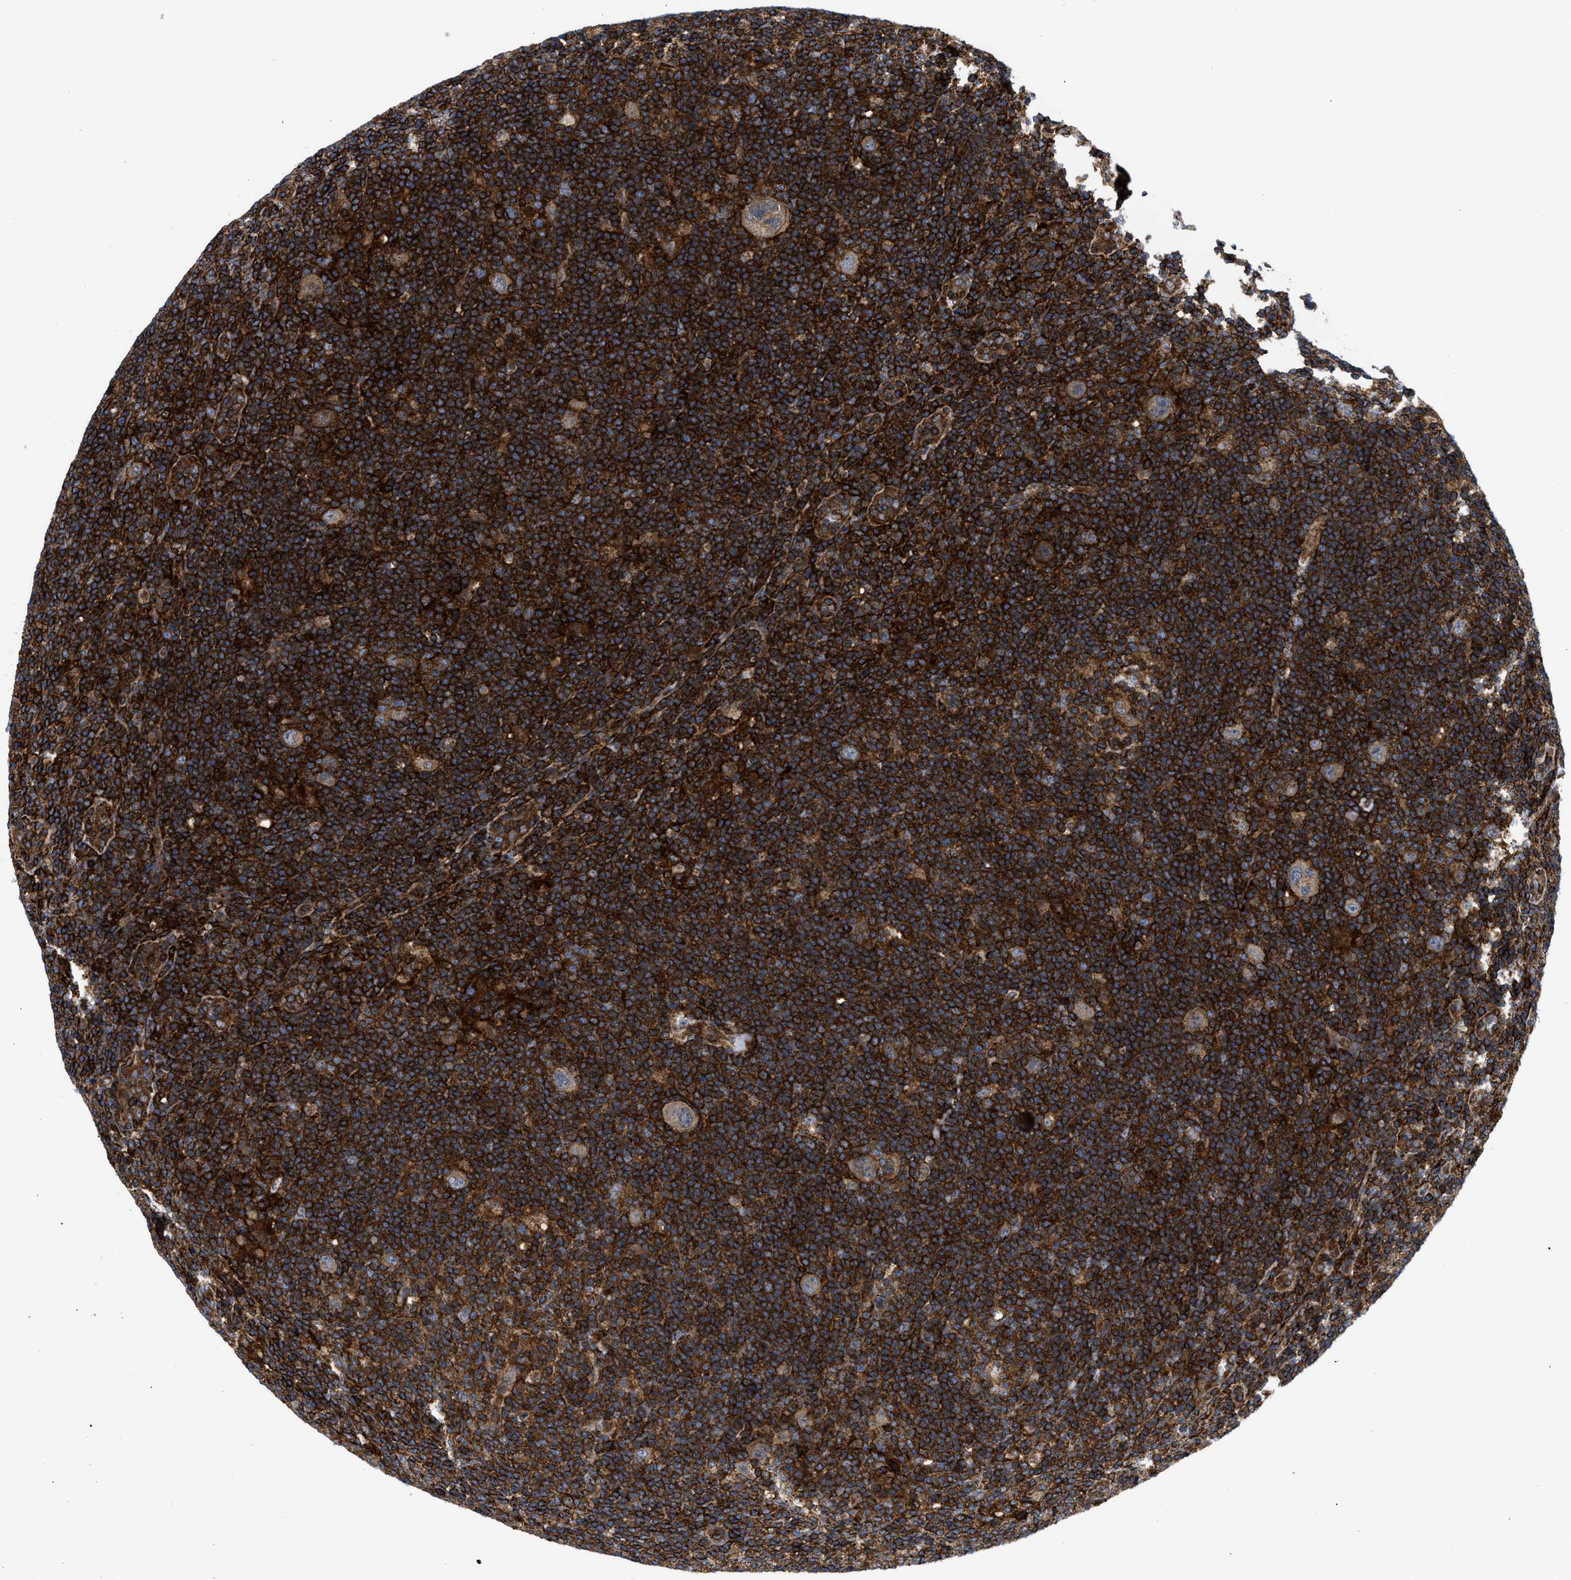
{"staining": {"intensity": "weak", "quantity": ">75%", "location": "cytoplasmic/membranous"}, "tissue": "lymphoma", "cell_type": "Tumor cells", "image_type": "cancer", "snomed": [{"axis": "morphology", "description": "Hodgkin's disease, NOS"}, {"axis": "topography", "description": "Lymph node"}], "caption": "Immunohistochemical staining of human lymphoma reveals low levels of weak cytoplasmic/membranous staining in about >75% of tumor cells.", "gene": "SPAST", "patient": {"sex": "female", "age": 57}}